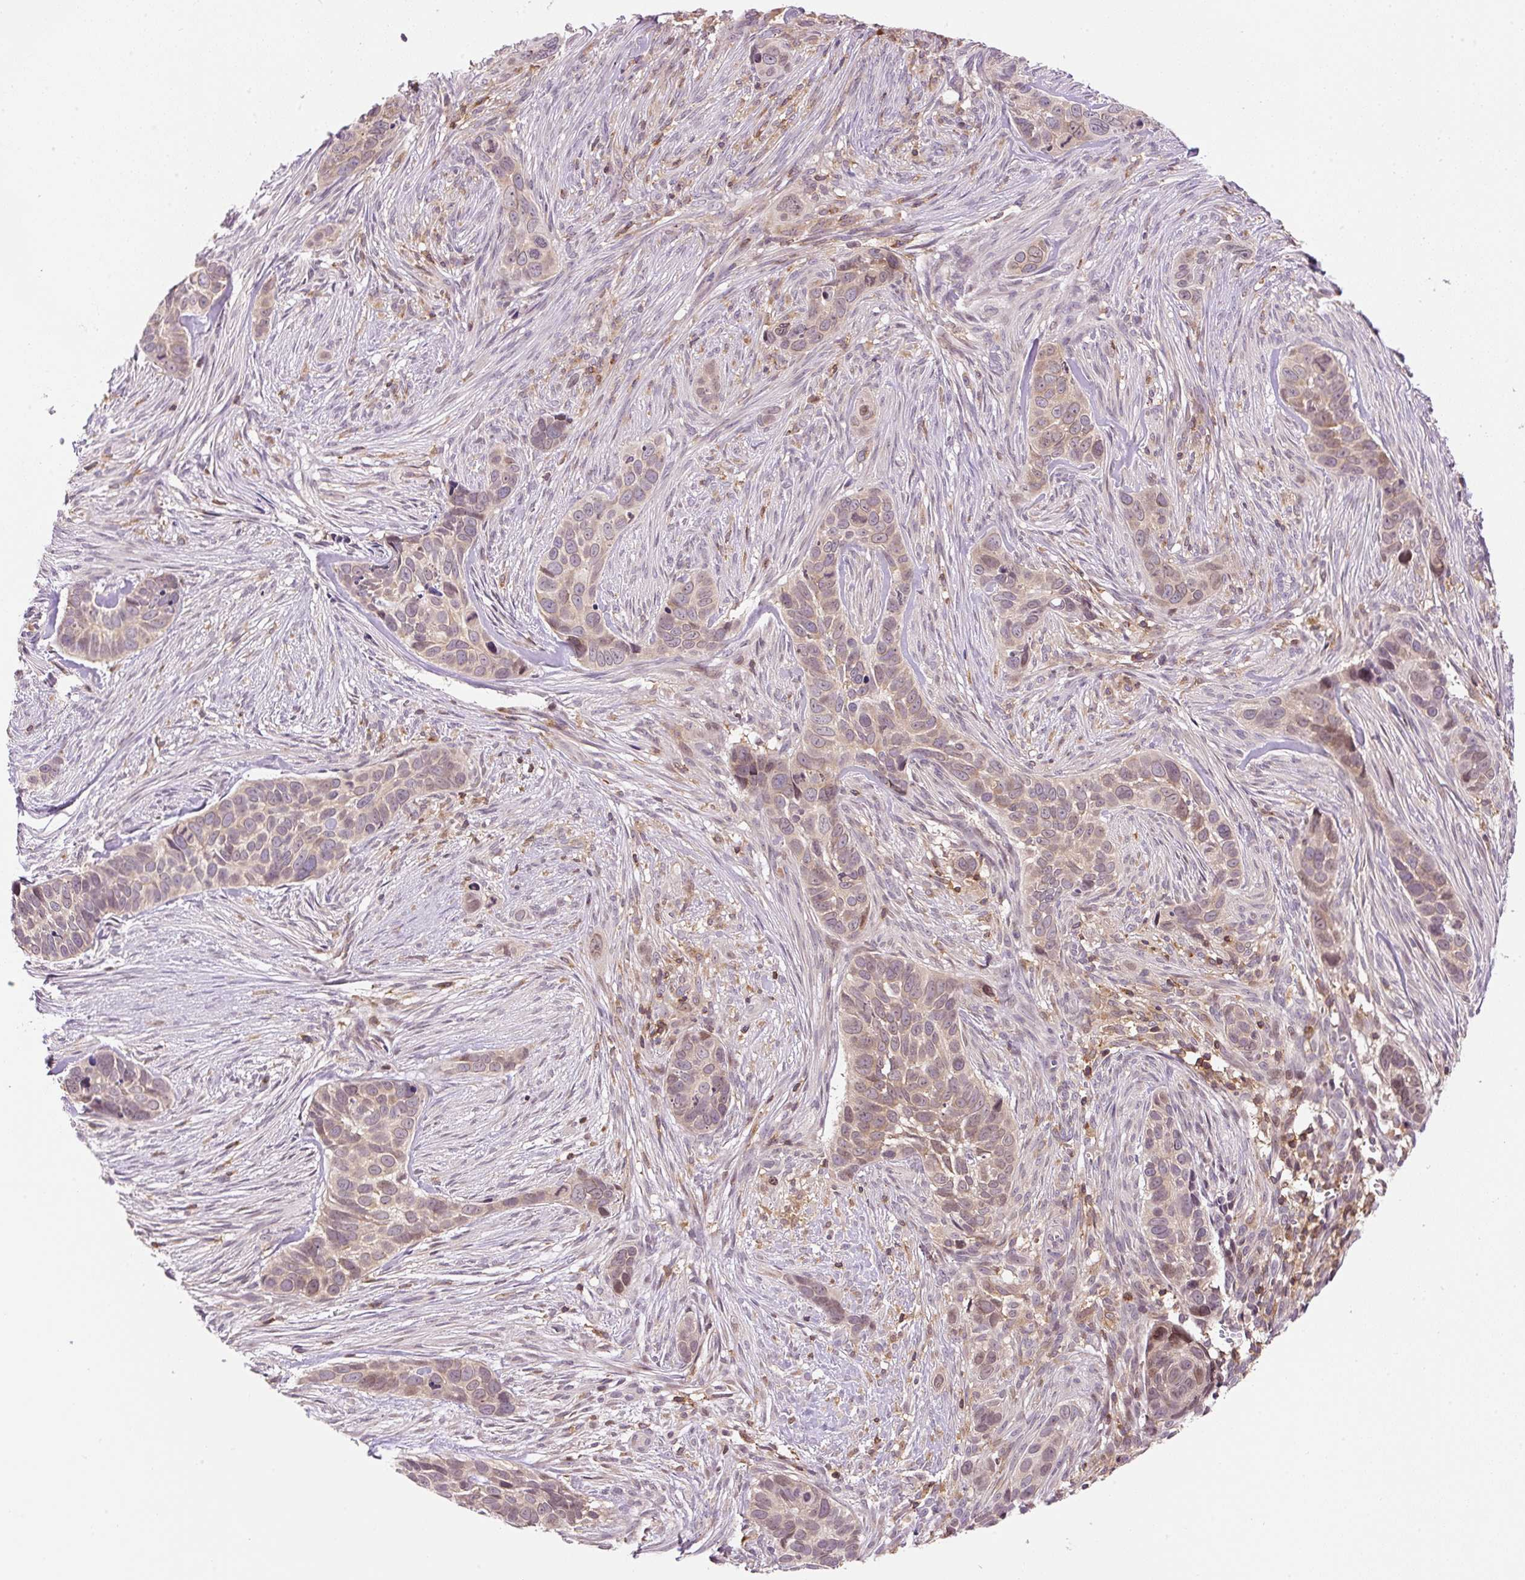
{"staining": {"intensity": "moderate", "quantity": ">75%", "location": "cytoplasmic/membranous,nuclear"}, "tissue": "skin cancer", "cell_type": "Tumor cells", "image_type": "cancer", "snomed": [{"axis": "morphology", "description": "Basal cell carcinoma"}, {"axis": "topography", "description": "Skin"}], "caption": "This is an image of immunohistochemistry (IHC) staining of skin cancer, which shows moderate positivity in the cytoplasmic/membranous and nuclear of tumor cells.", "gene": "CARD11", "patient": {"sex": "female", "age": 82}}